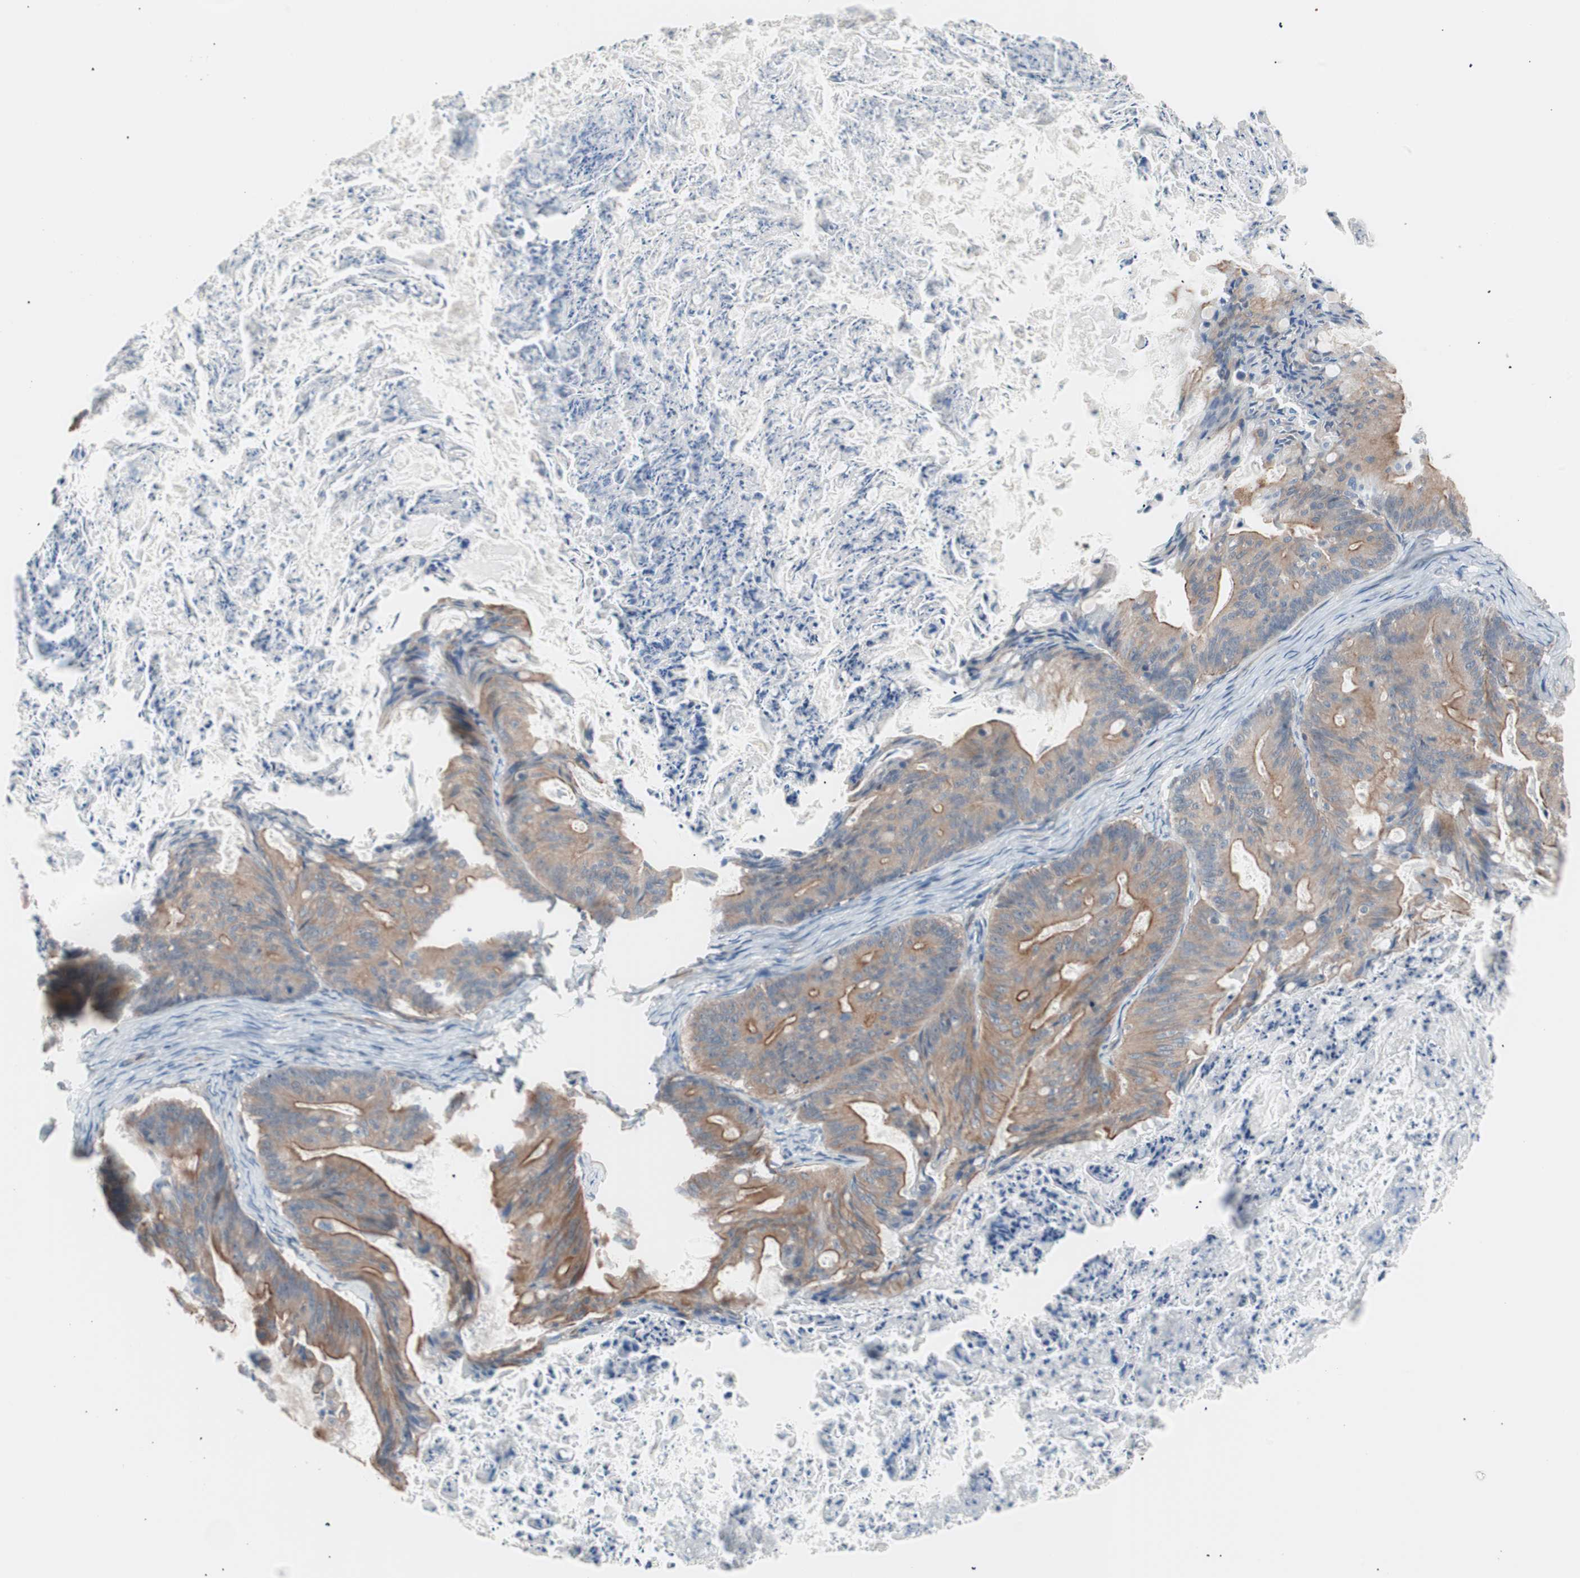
{"staining": {"intensity": "moderate", "quantity": ">75%", "location": "cytoplasmic/membranous"}, "tissue": "ovarian cancer", "cell_type": "Tumor cells", "image_type": "cancer", "snomed": [{"axis": "morphology", "description": "Cystadenocarcinoma, mucinous, NOS"}, {"axis": "topography", "description": "Ovary"}], "caption": "Immunohistochemical staining of ovarian cancer (mucinous cystadenocarcinoma) exhibits medium levels of moderate cytoplasmic/membranous protein expression in about >75% of tumor cells.", "gene": "SMG1", "patient": {"sex": "female", "age": 36}}